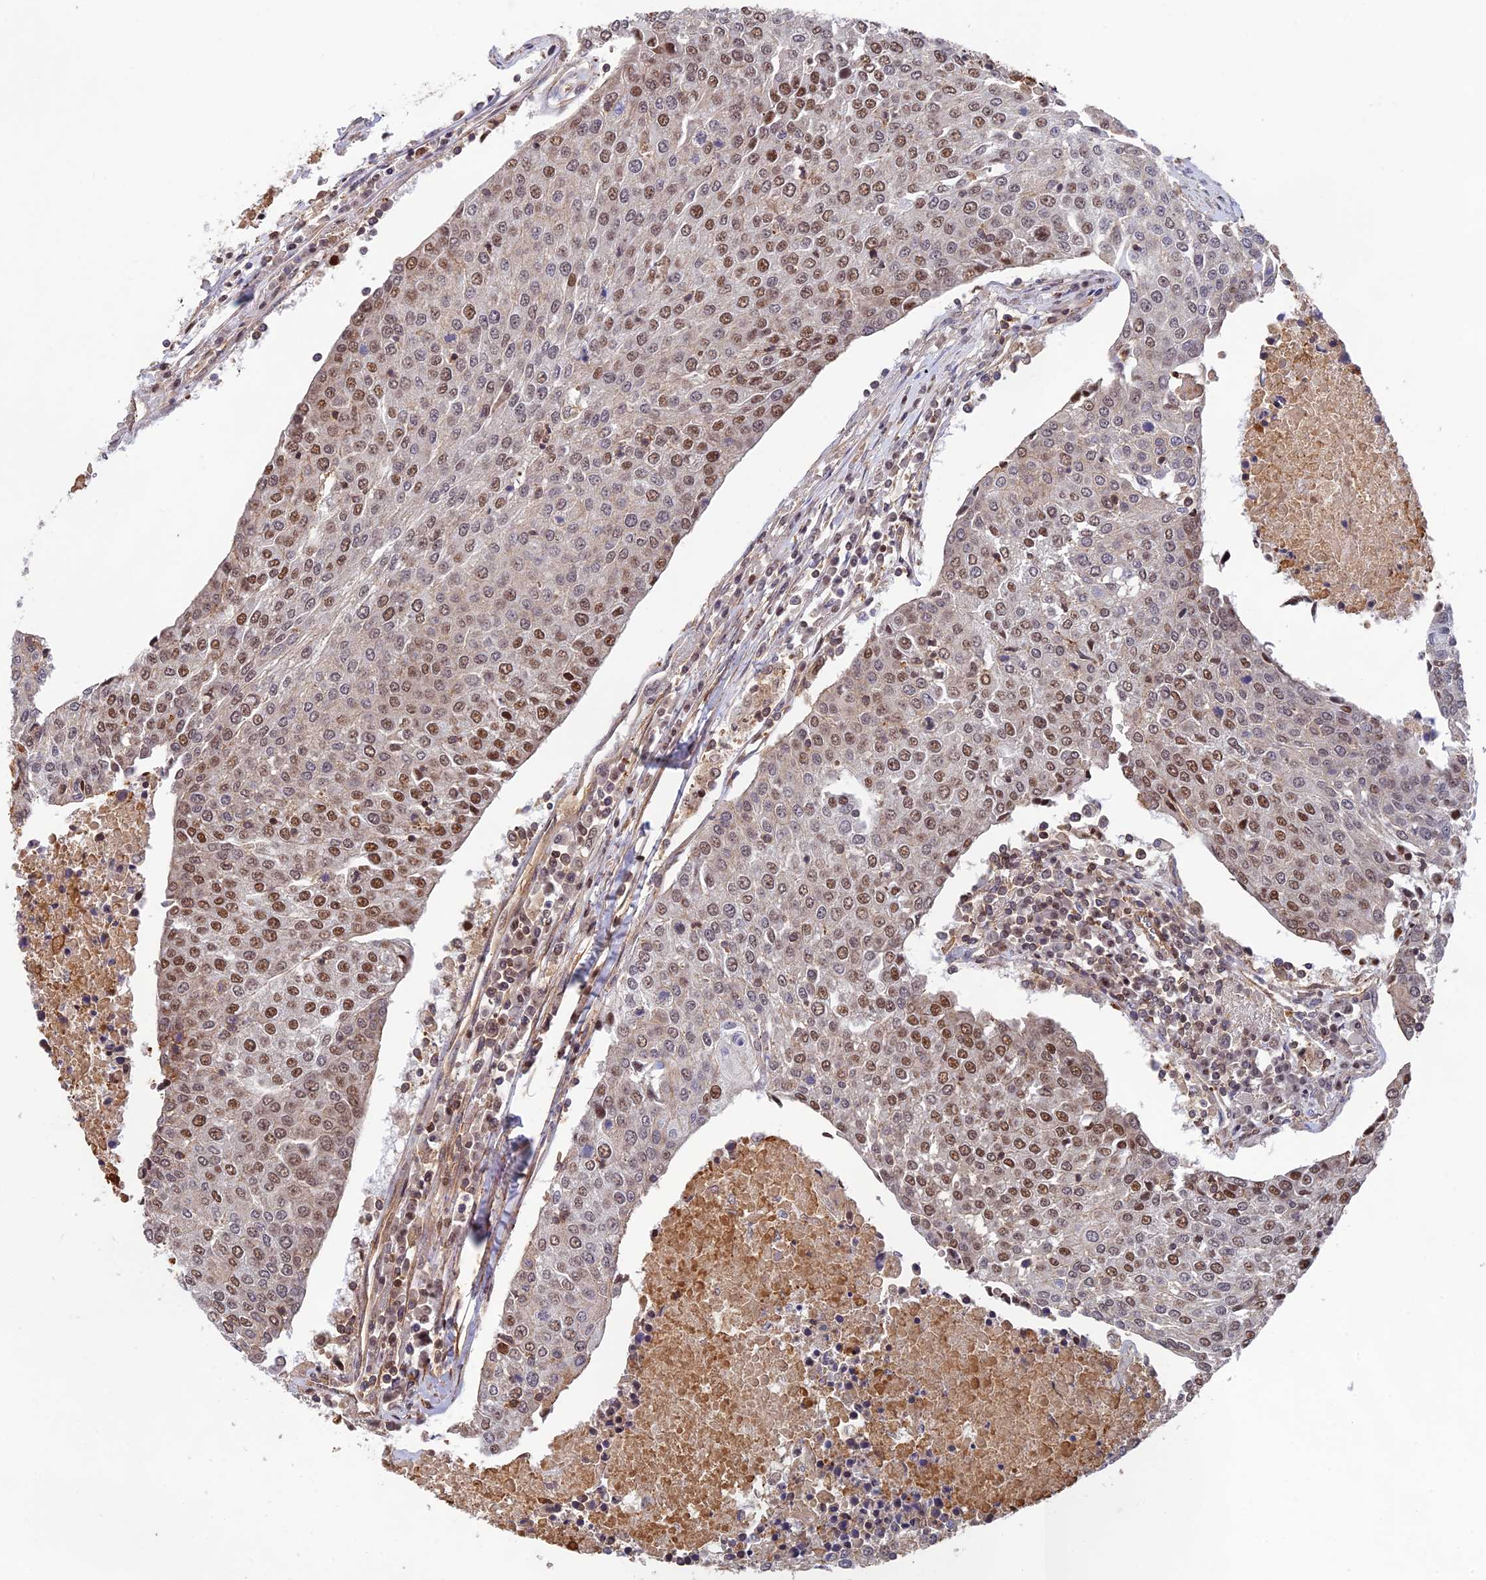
{"staining": {"intensity": "moderate", "quantity": "25%-75%", "location": "nuclear"}, "tissue": "urothelial cancer", "cell_type": "Tumor cells", "image_type": "cancer", "snomed": [{"axis": "morphology", "description": "Urothelial carcinoma, High grade"}, {"axis": "topography", "description": "Urinary bladder"}], "caption": "The image demonstrates a brown stain indicating the presence of a protein in the nuclear of tumor cells in high-grade urothelial carcinoma. The staining was performed using DAB (3,3'-diaminobenzidine) to visualize the protein expression in brown, while the nuclei were stained in blue with hematoxylin (Magnification: 20x).", "gene": "OSBPL1A", "patient": {"sex": "female", "age": 85}}